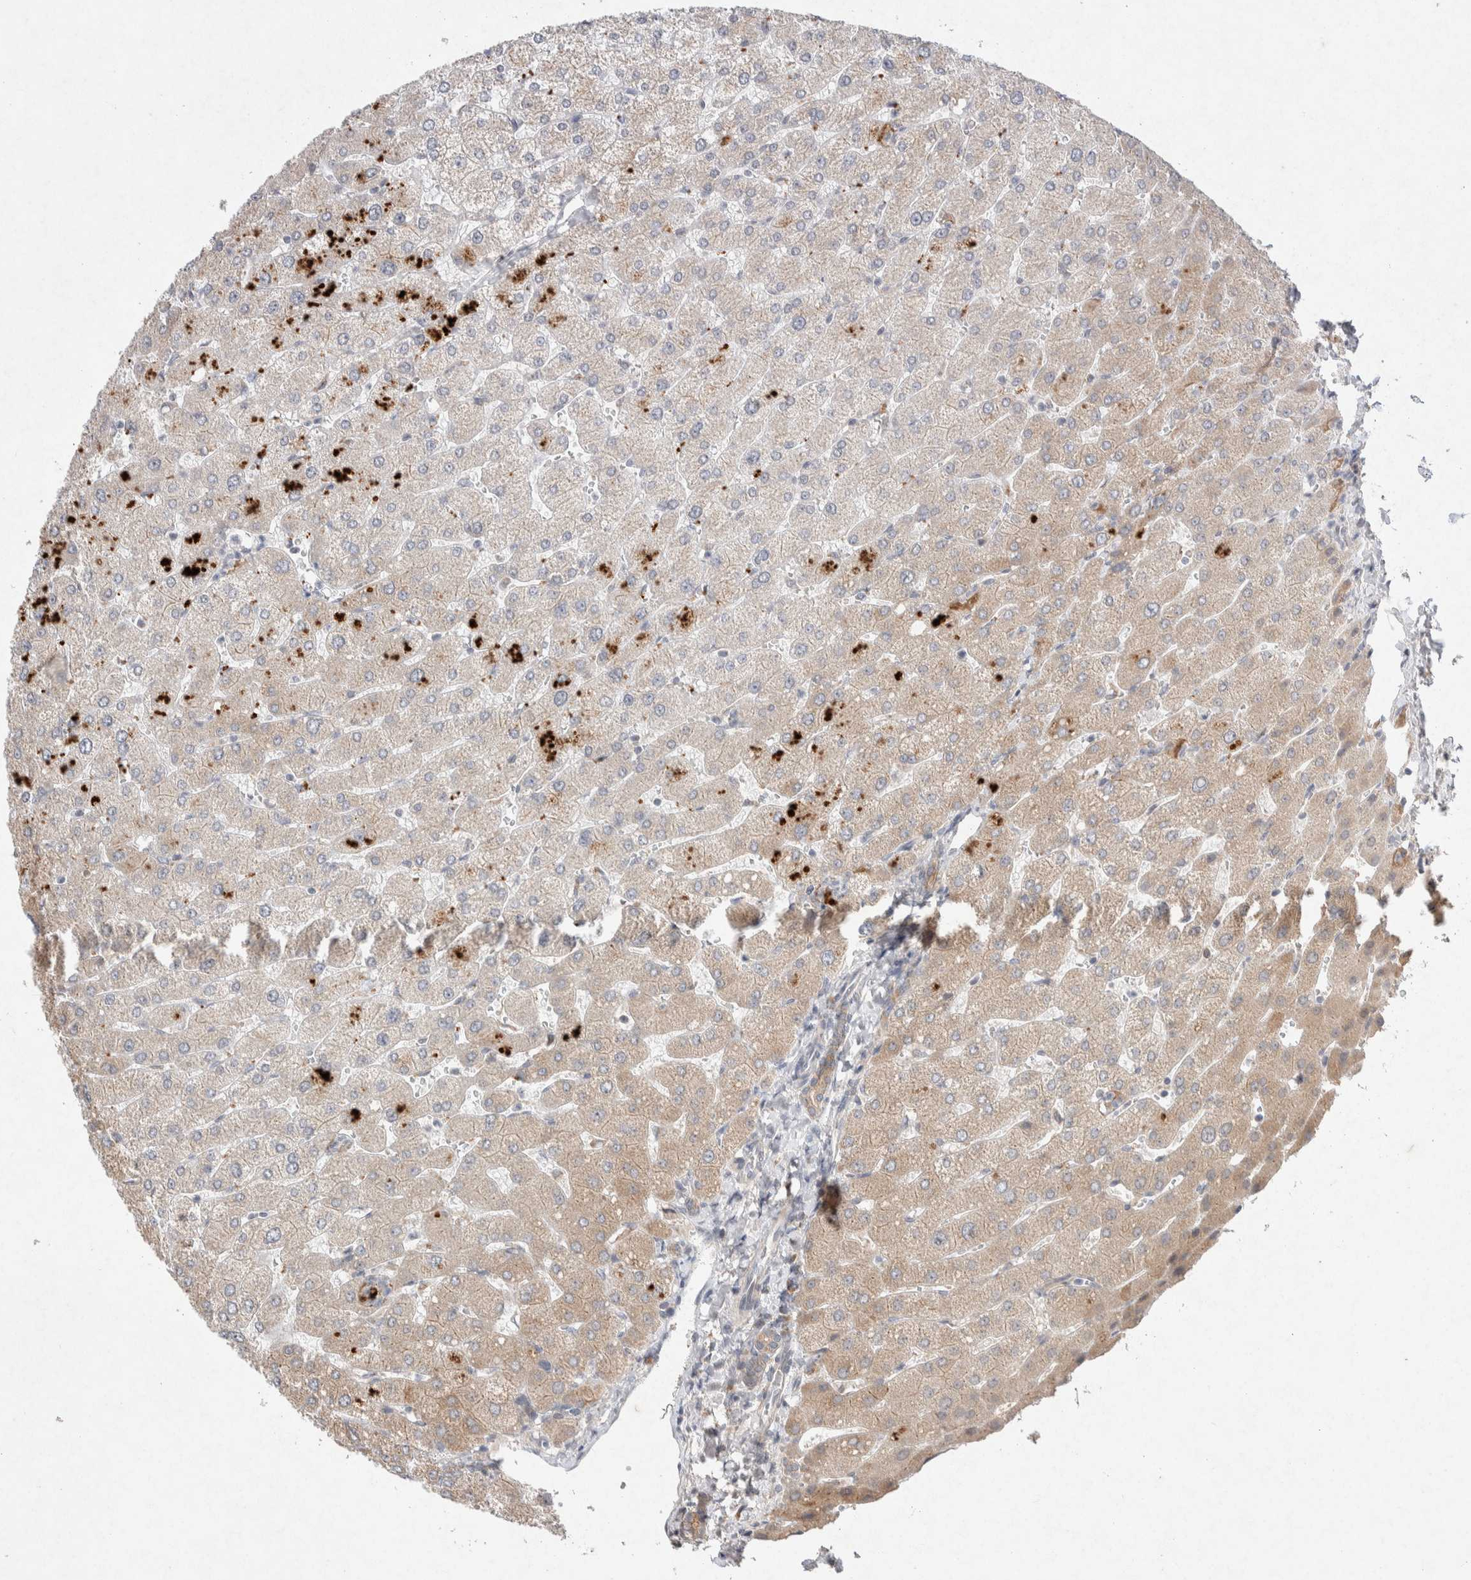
{"staining": {"intensity": "weak", "quantity": ">75%", "location": "cytoplasmic/membranous"}, "tissue": "liver", "cell_type": "Cholangiocytes", "image_type": "normal", "snomed": [{"axis": "morphology", "description": "Normal tissue, NOS"}, {"axis": "topography", "description": "Liver"}], "caption": "Weak cytoplasmic/membranous staining for a protein is appreciated in about >75% of cholangiocytes of normal liver using IHC.", "gene": "CMTM4", "patient": {"sex": "male", "age": 55}}